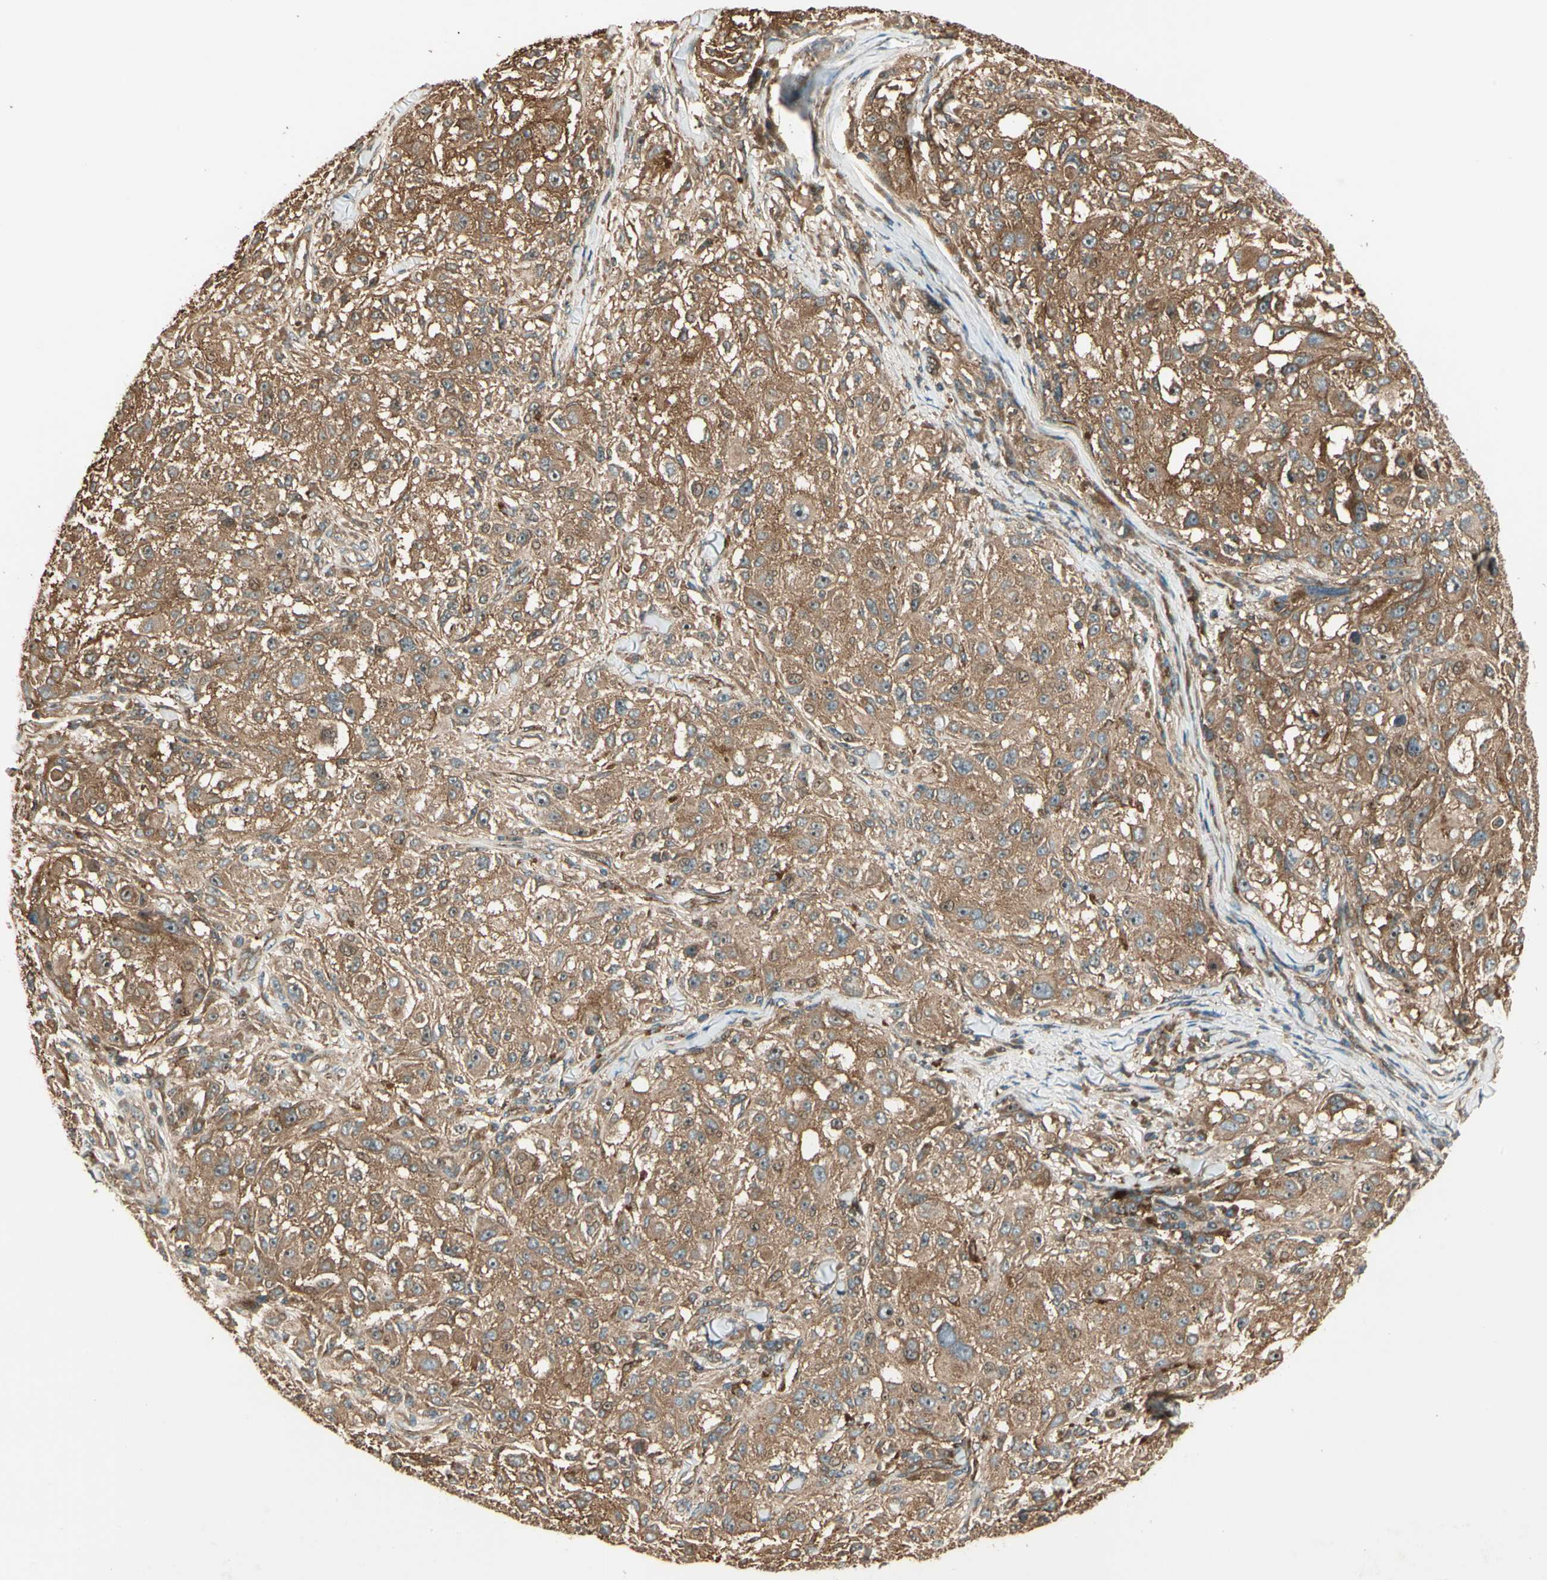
{"staining": {"intensity": "moderate", "quantity": ">75%", "location": "cytoplasmic/membranous"}, "tissue": "melanoma", "cell_type": "Tumor cells", "image_type": "cancer", "snomed": [{"axis": "morphology", "description": "Necrosis, NOS"}, {"axis": "morphology", "description": "Malignant melanoma, NOS"}, {"axis": "topography", "description": "Skin"}], "caption": "Immunohistochemistry of melanoma displays medium levels of moderate cytoplasmic/membranous positivity in about >75% of tumor cells.", "gene": "FKBP15", "patient": {"sex": "female", "age": 87}}